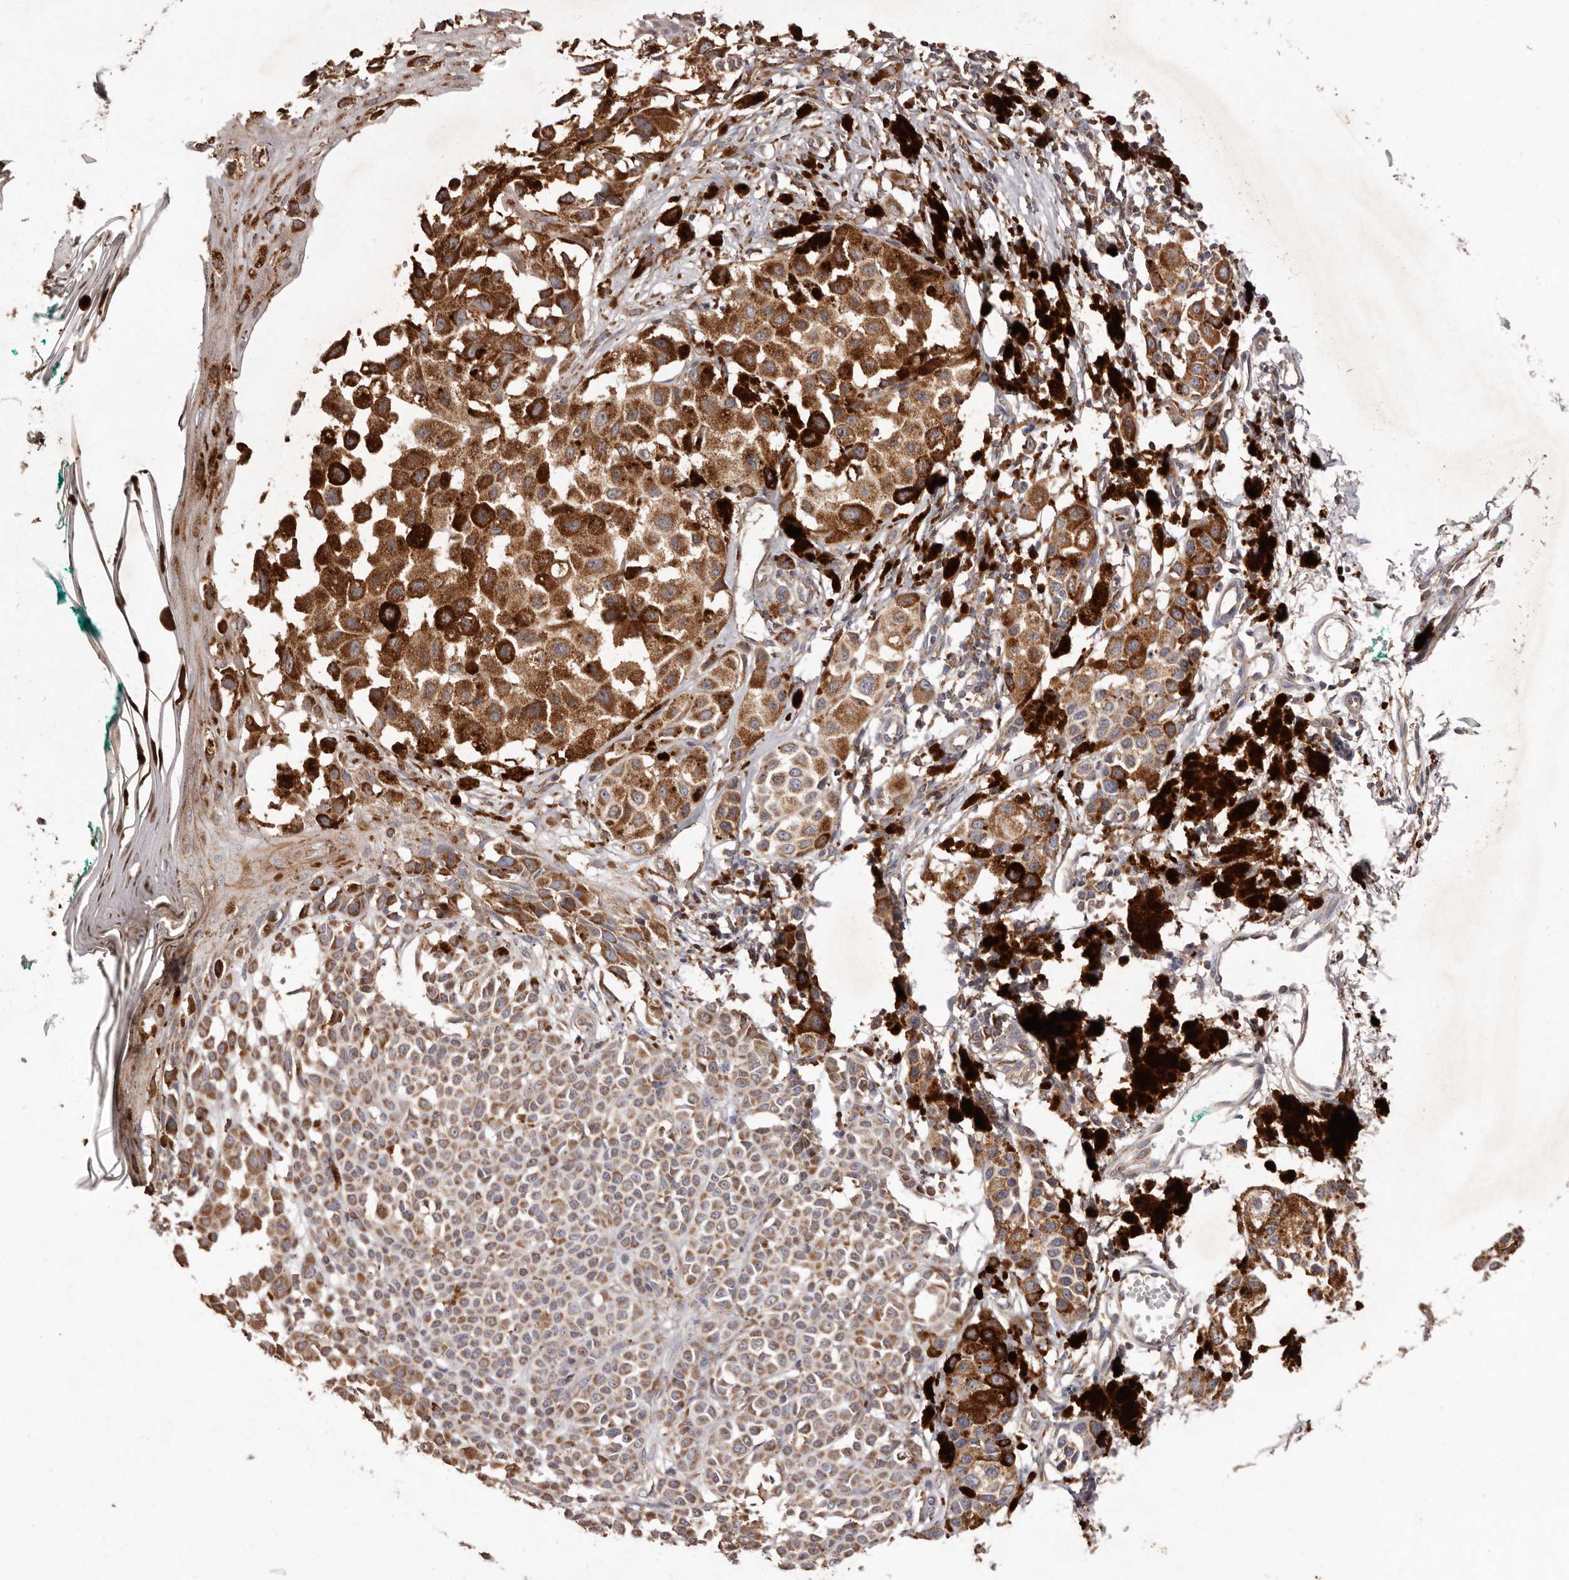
{"staining": {"intensity": "moderate", "quantity": ">75%", "location": "cytoplasmic/membranous"}, "tissue": "melanoma", "cell_type": "Tumor cells", "image_type": "cancer", "snomed": [{"axis": "morphology", "description": "Malignant melanoma, NOS"}, {"axis": "topography", "description": "Skin of leg"}], "caption": "Malignant melanoma tissue shows moderate cytoplasmic/membranous expression in approximately >75% of tumor cells", "gene": "STEAP2", "patient": {"sex": "female", "age": 72}}